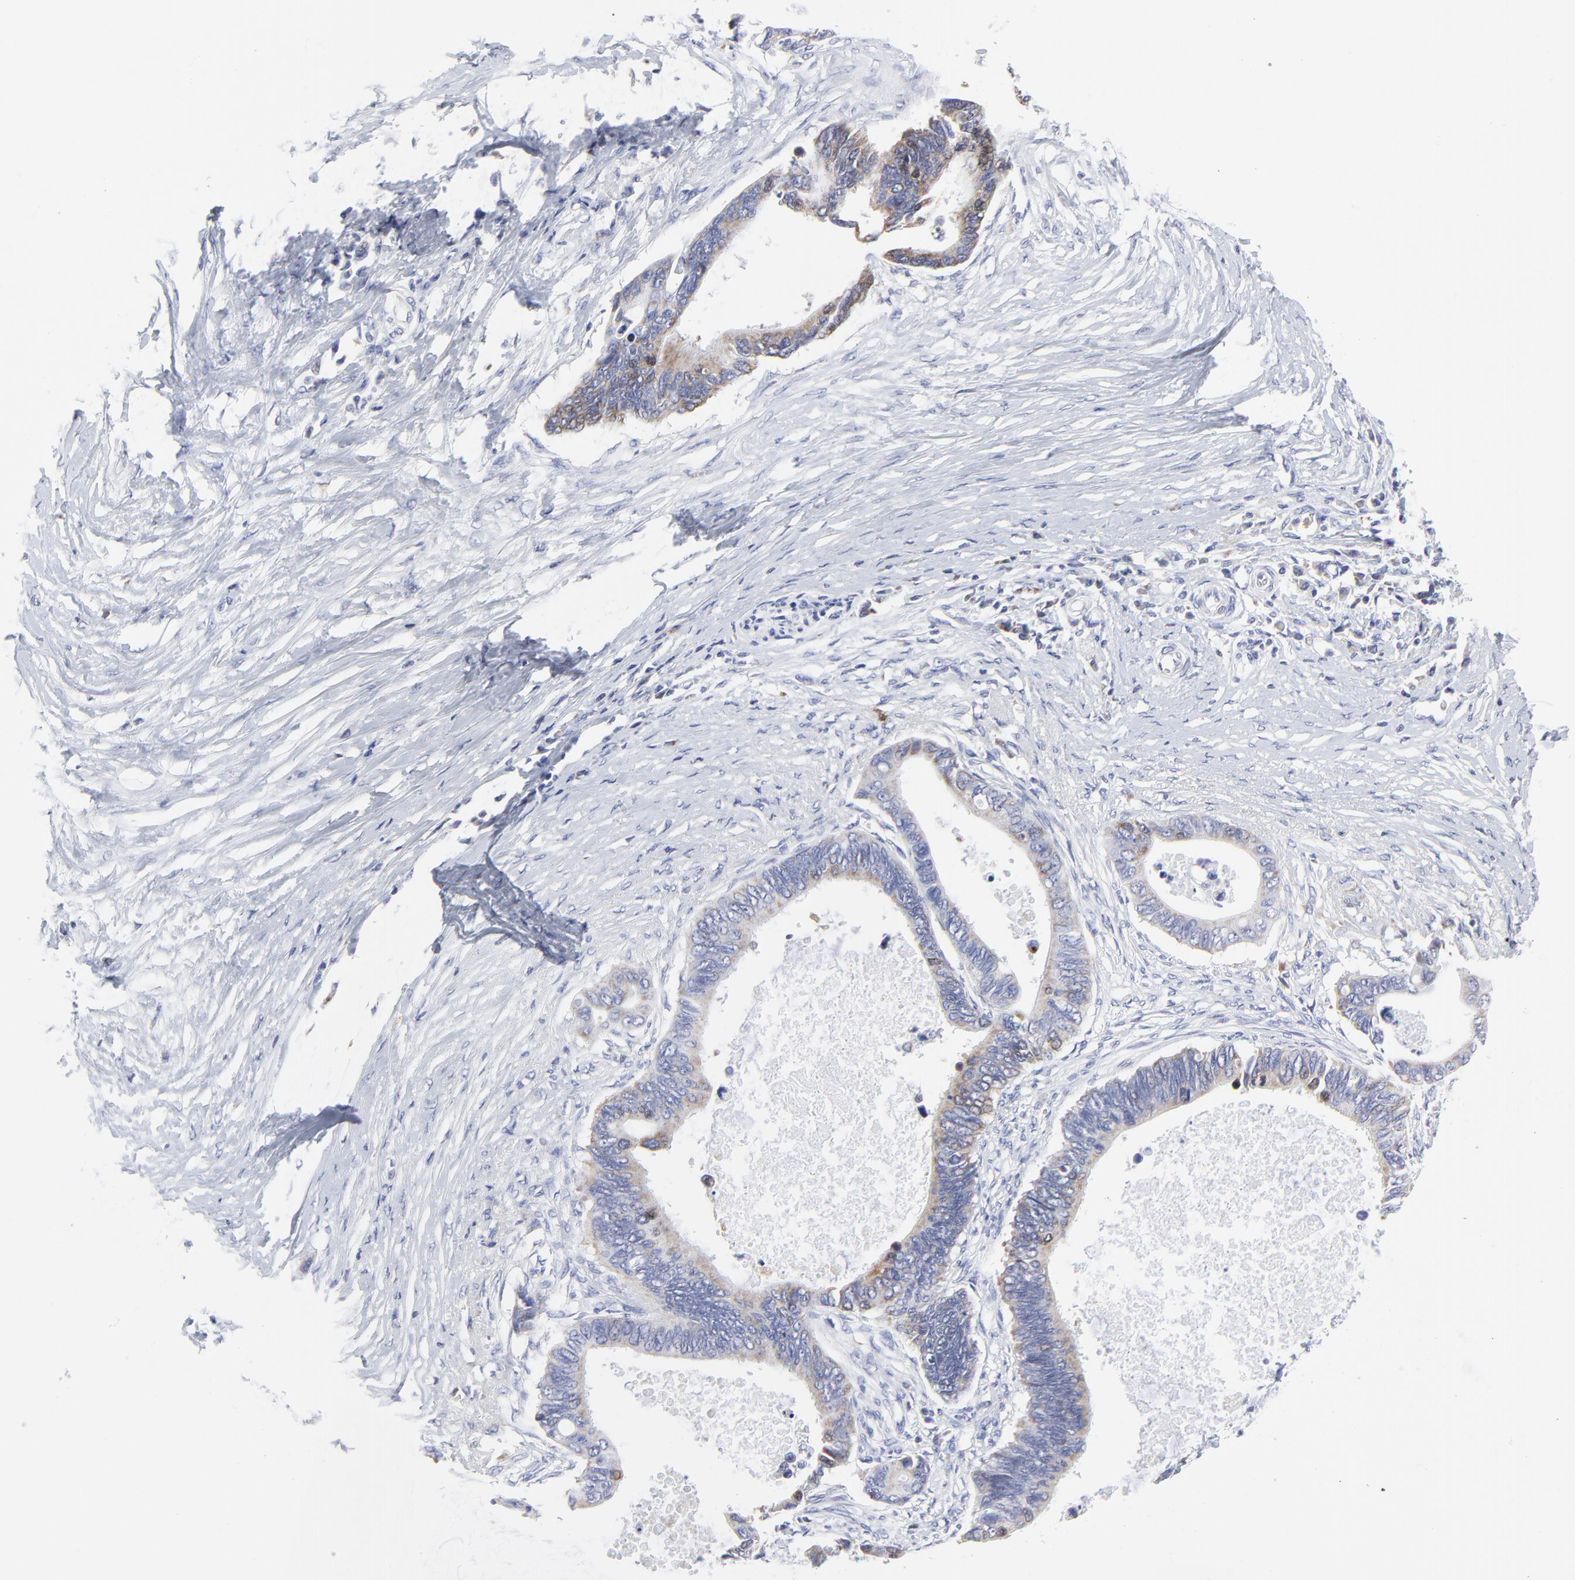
{"staining": {"intensity": "weak", "quantity": ">75%", "location": "cytoplasmic/membranous"}, "tissue": "pancreatic cancer", "cell_type": "Tumor cells", "image_type": "cancer", "snomed": [{"axis": "morphology", "description": "Adenocarcinoma, NOS"}, {"axis": "topography", "description": "Pancreas"}], "caption": "Immunohistochemistry micrograph of human pancreatic adenocarcinoma stained for a protein (brown), which exhibits low levels of weak cytoplasmic/membranous positivity in about >75% of tumor cells.", "gene": "NCAPH", "patient": {"sex": "female", "age": 70}}